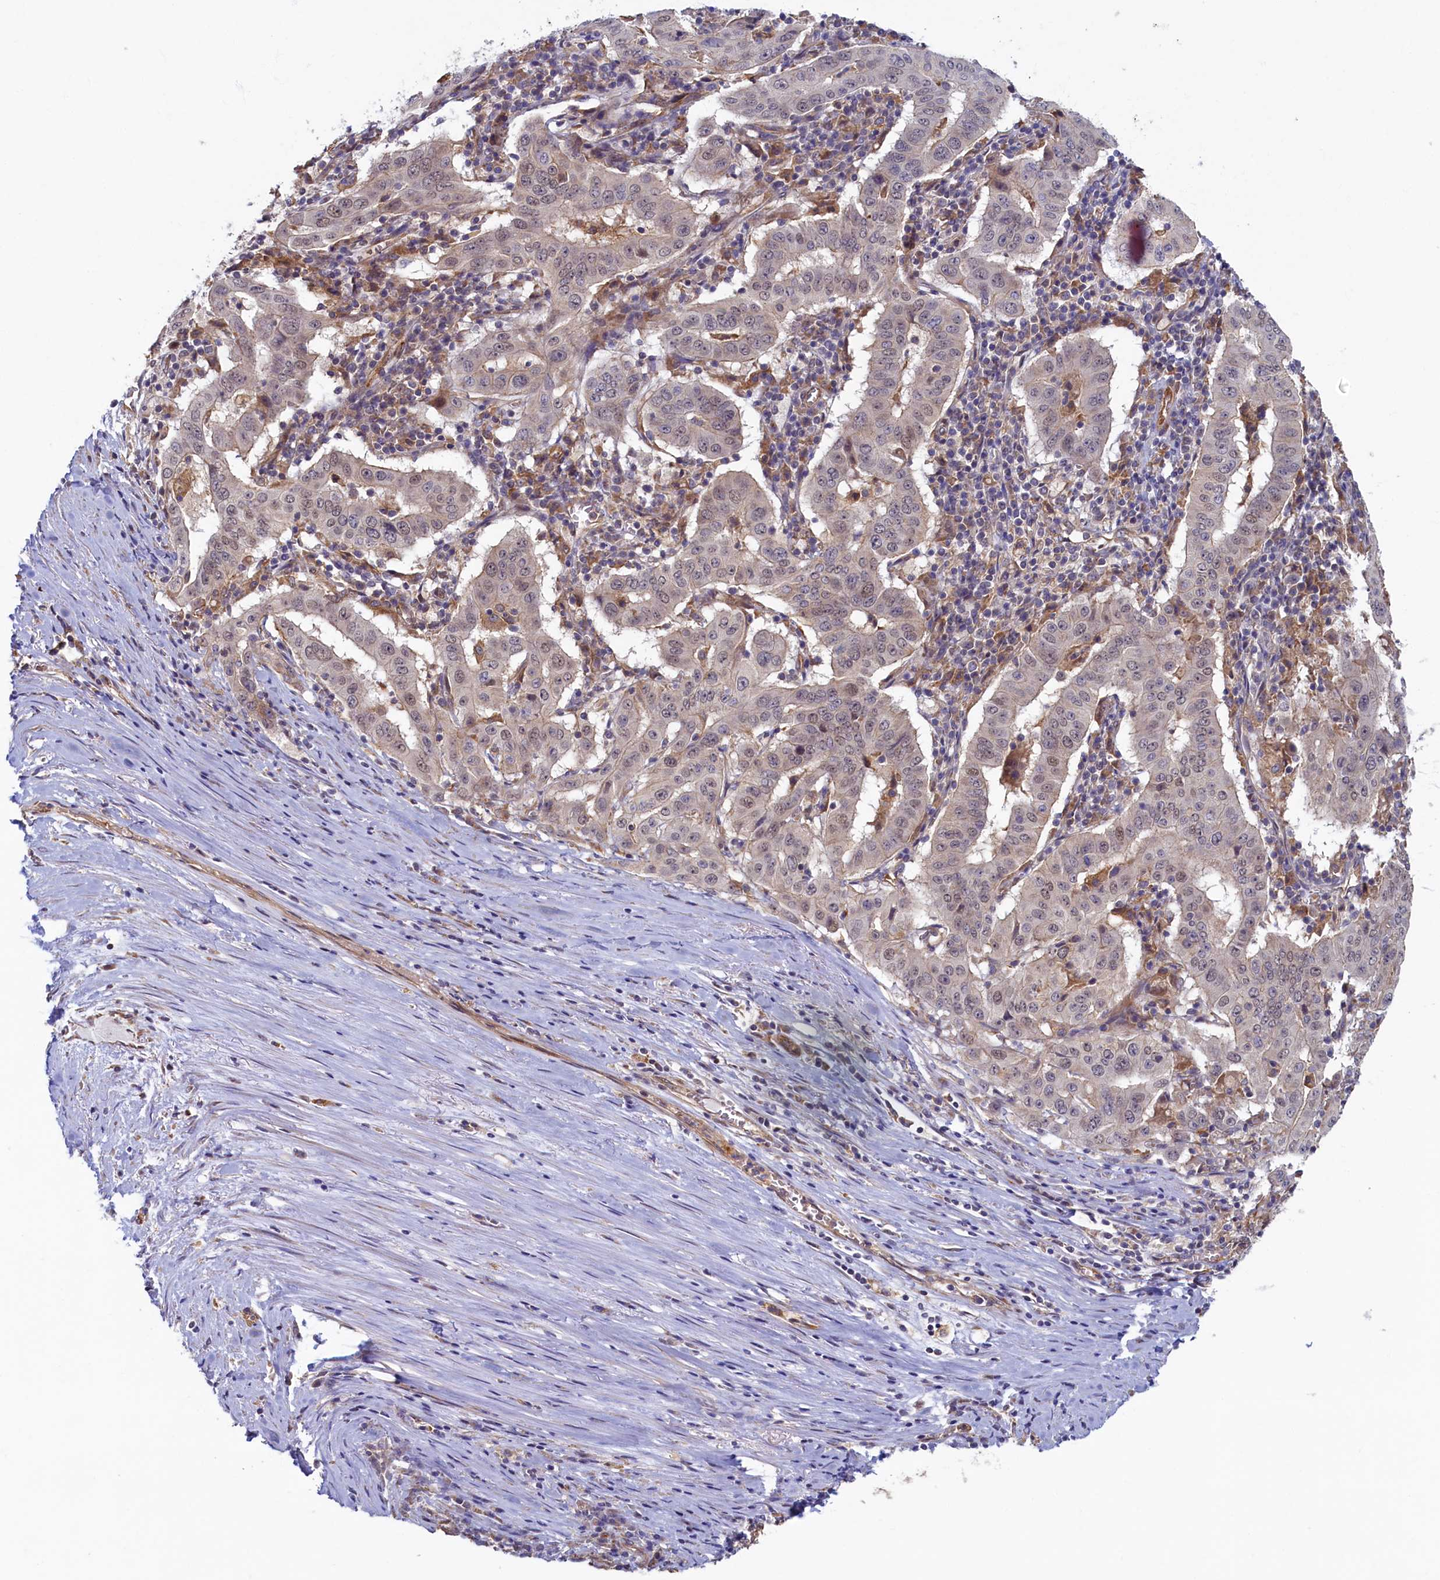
{"staining": {"intensity": "weak", "quantity": "<25%", "location": "nuclear"}, "tissue": "pancreatic cancer", "cell_type": "Tumor cells", "image_type": "cancer", "snomed": [{"axis": "morphology", "description": "Adenocarcinoma, NOS"}, {"axis": "topography", "description": "Pancreas"}], "caption": "Immunohistochemical staining of human adenocarcinoma (pancreatic) shows no significant staining in tumor cells.", "gene": "STX12", "patient": {"sex": "male", "age": 63}}